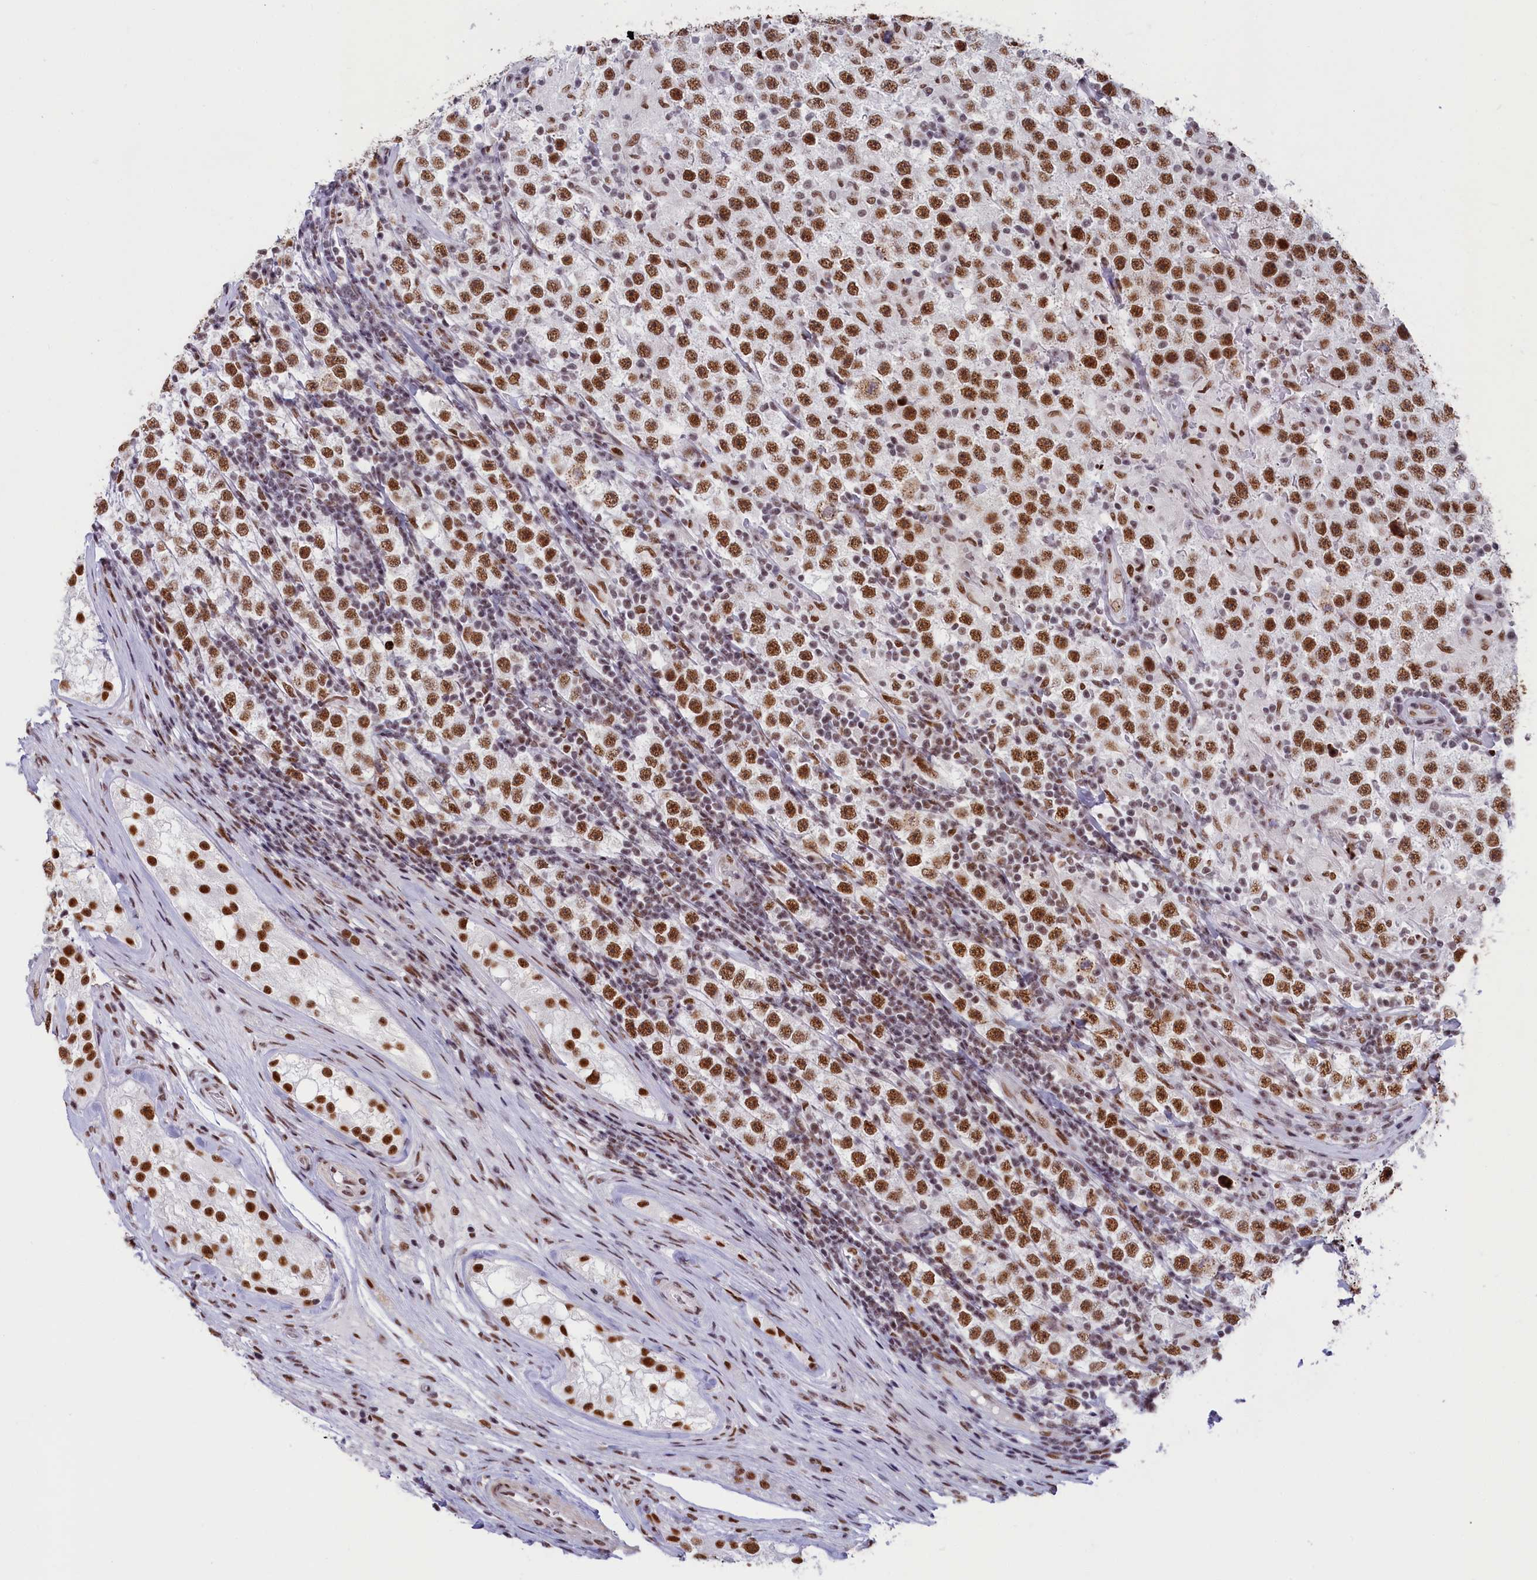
{"staining": {"intensity": "strong", "quantity": ">75%", "location": "nuclear"}, "tissue": "testis cancer", "cell_type": "Tumor cells", "image_type": "cancer", "snomed": [{"axis": "morphology", "description": "Normal tissue, NOS"}, {"axis": "morphology", "description": "Urothelial carcinoma, High grade"}, {"axis": "morphology", "description": "Seminoma, NOS"}, {"axis": "morphology", "description": "Carcinoma, Embryonal, NOS"}, {"axis": "topography", "description": "Urinary bladder"}, {"axis": "topography", "description": "Testis"}], "caption": "A photomicrograph showing strong nuclear expression in approximately >75% of tumor cells in testis cancer (embryonal carcinoma), as visualized by brown immunohistochemical staining.", "gene": "SNRNP70", "patient": {"sex": "male", "age": 41}}